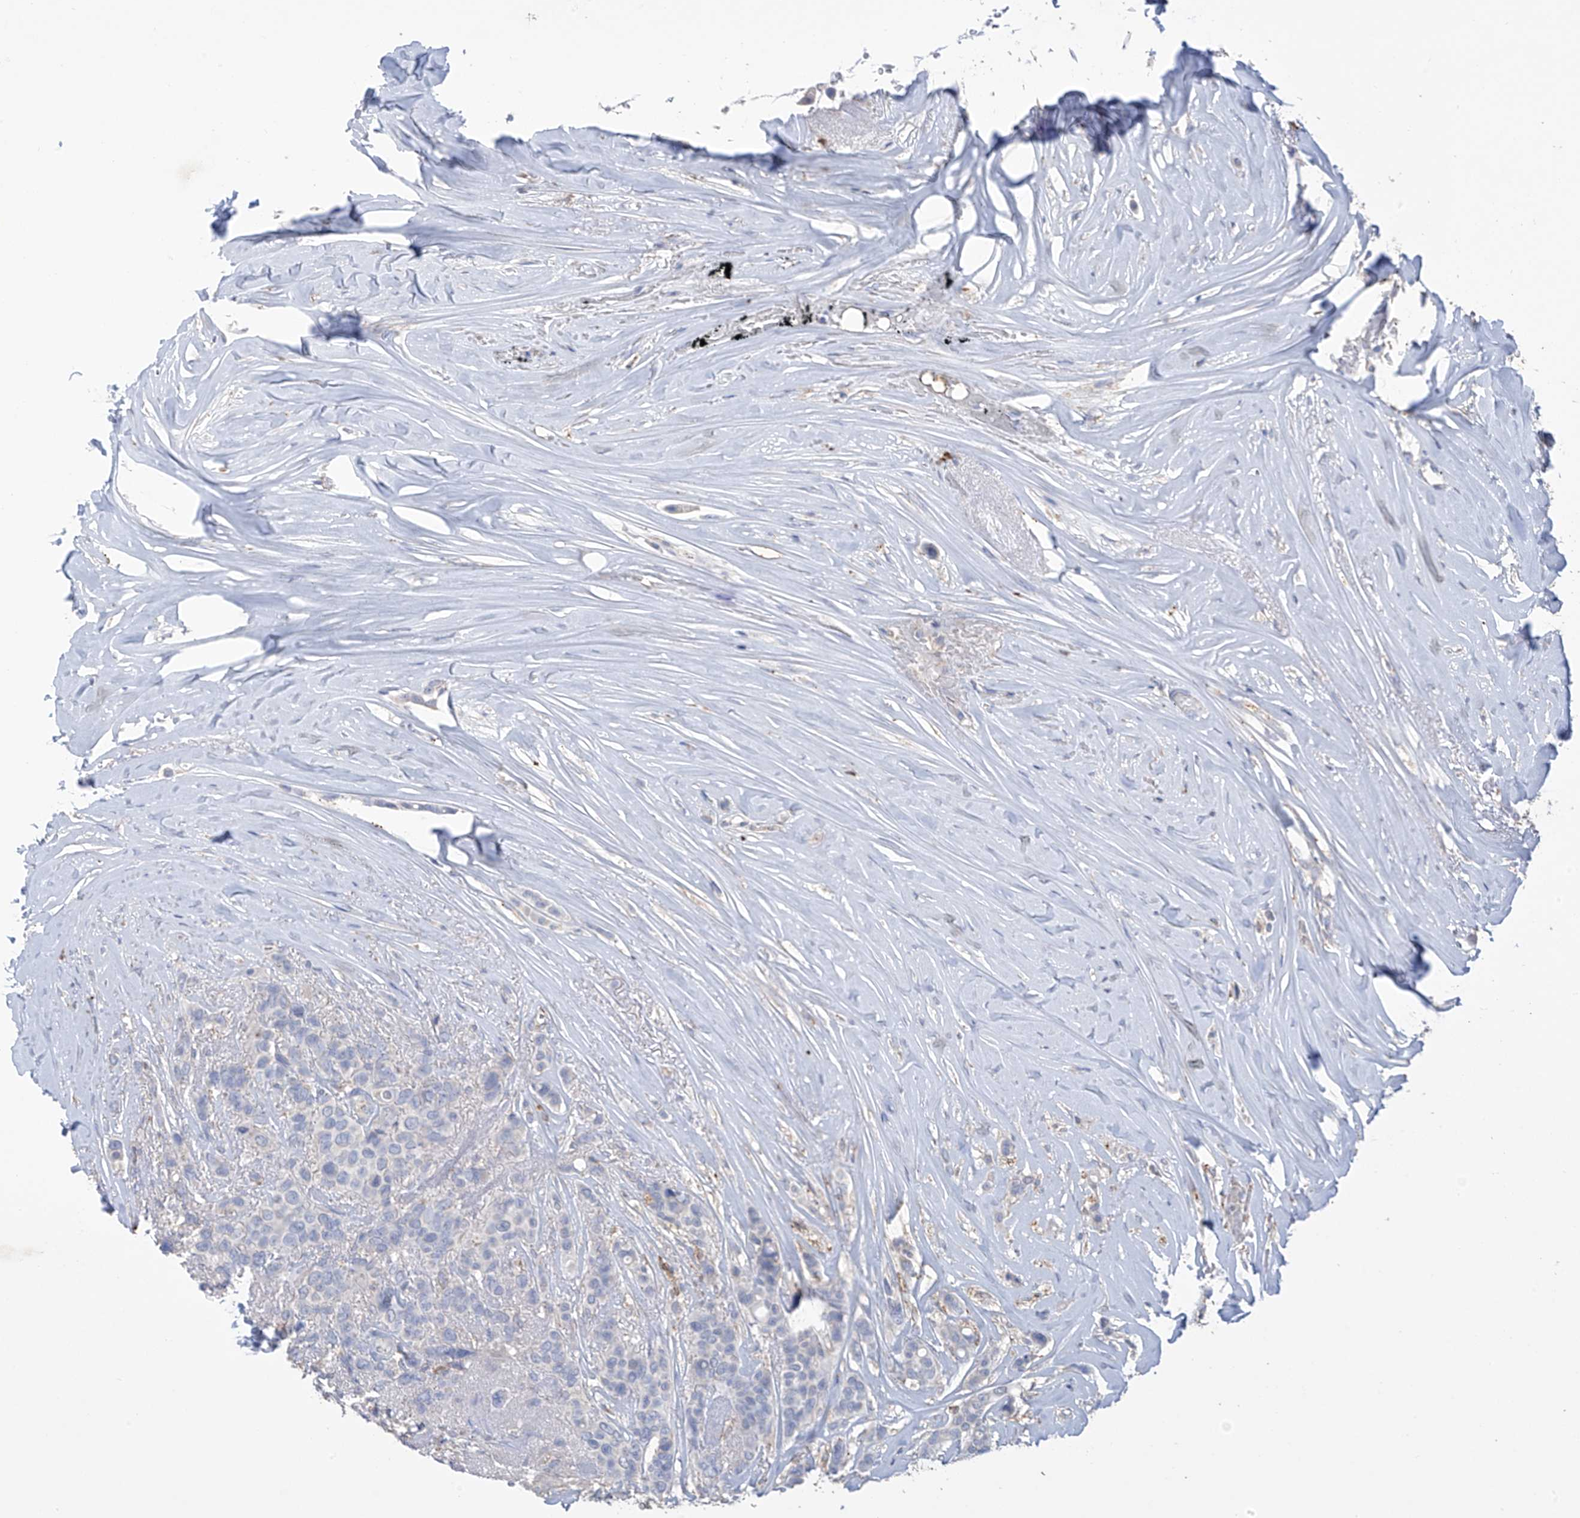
{"staining": {"intensity": "negative", "quantity": "none", "location": "none"}, "tissue": "breast cancer", "cell_type": "Tumor cells", "image_type": "cancer", "snomed": [{"axis": "morphology", "description": "Lobular carcinoma"}, {"axis": "topography", "description": "Breast"}], "caption": "Histopathology image shows no protein staining in tumor cells of breast lobular carcinoma tissue.", "gene": "OGT", "patient": {"sex": "female", "age": 51}}